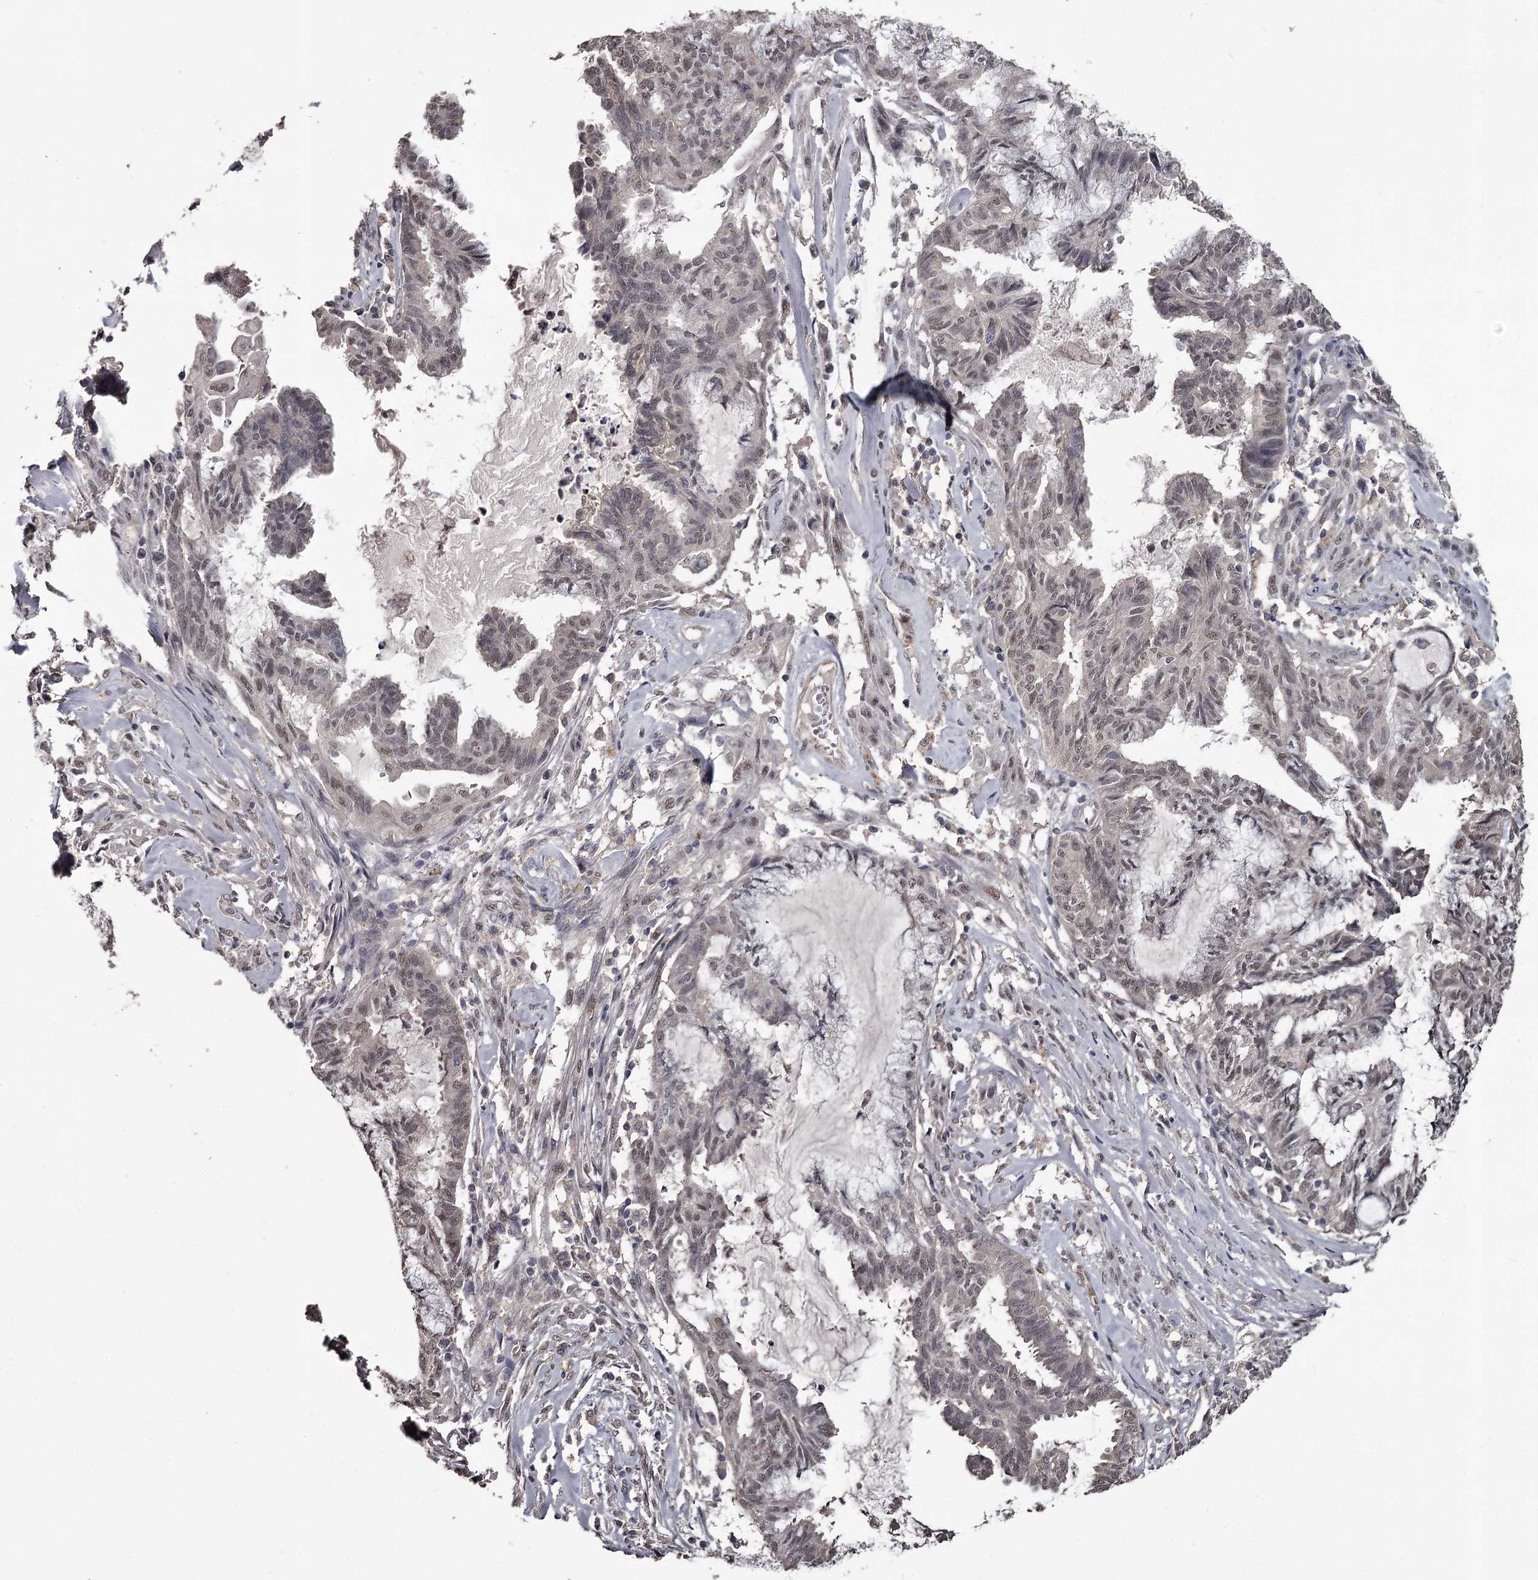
{"staining": {"intensity": "weak", "quantity": ">75%", "location": "nuclear"}, "tissue": "endometrial cancer", "cell_type": "Tumor cells", "image_type": "cancer", "snomed": [{"axis": "morphology", "description": "Adenocarcinoma, NOS"}, {"axis": "topography", "description": "Endometrium"}], "caption": "A histopathology image of adenocarcinoma (endometrial) stained for a protein displays weak nuclear brown staining in tumor cells.", "gene": "PRPF40B", "patient": {"sex": "female", "age": 86}}